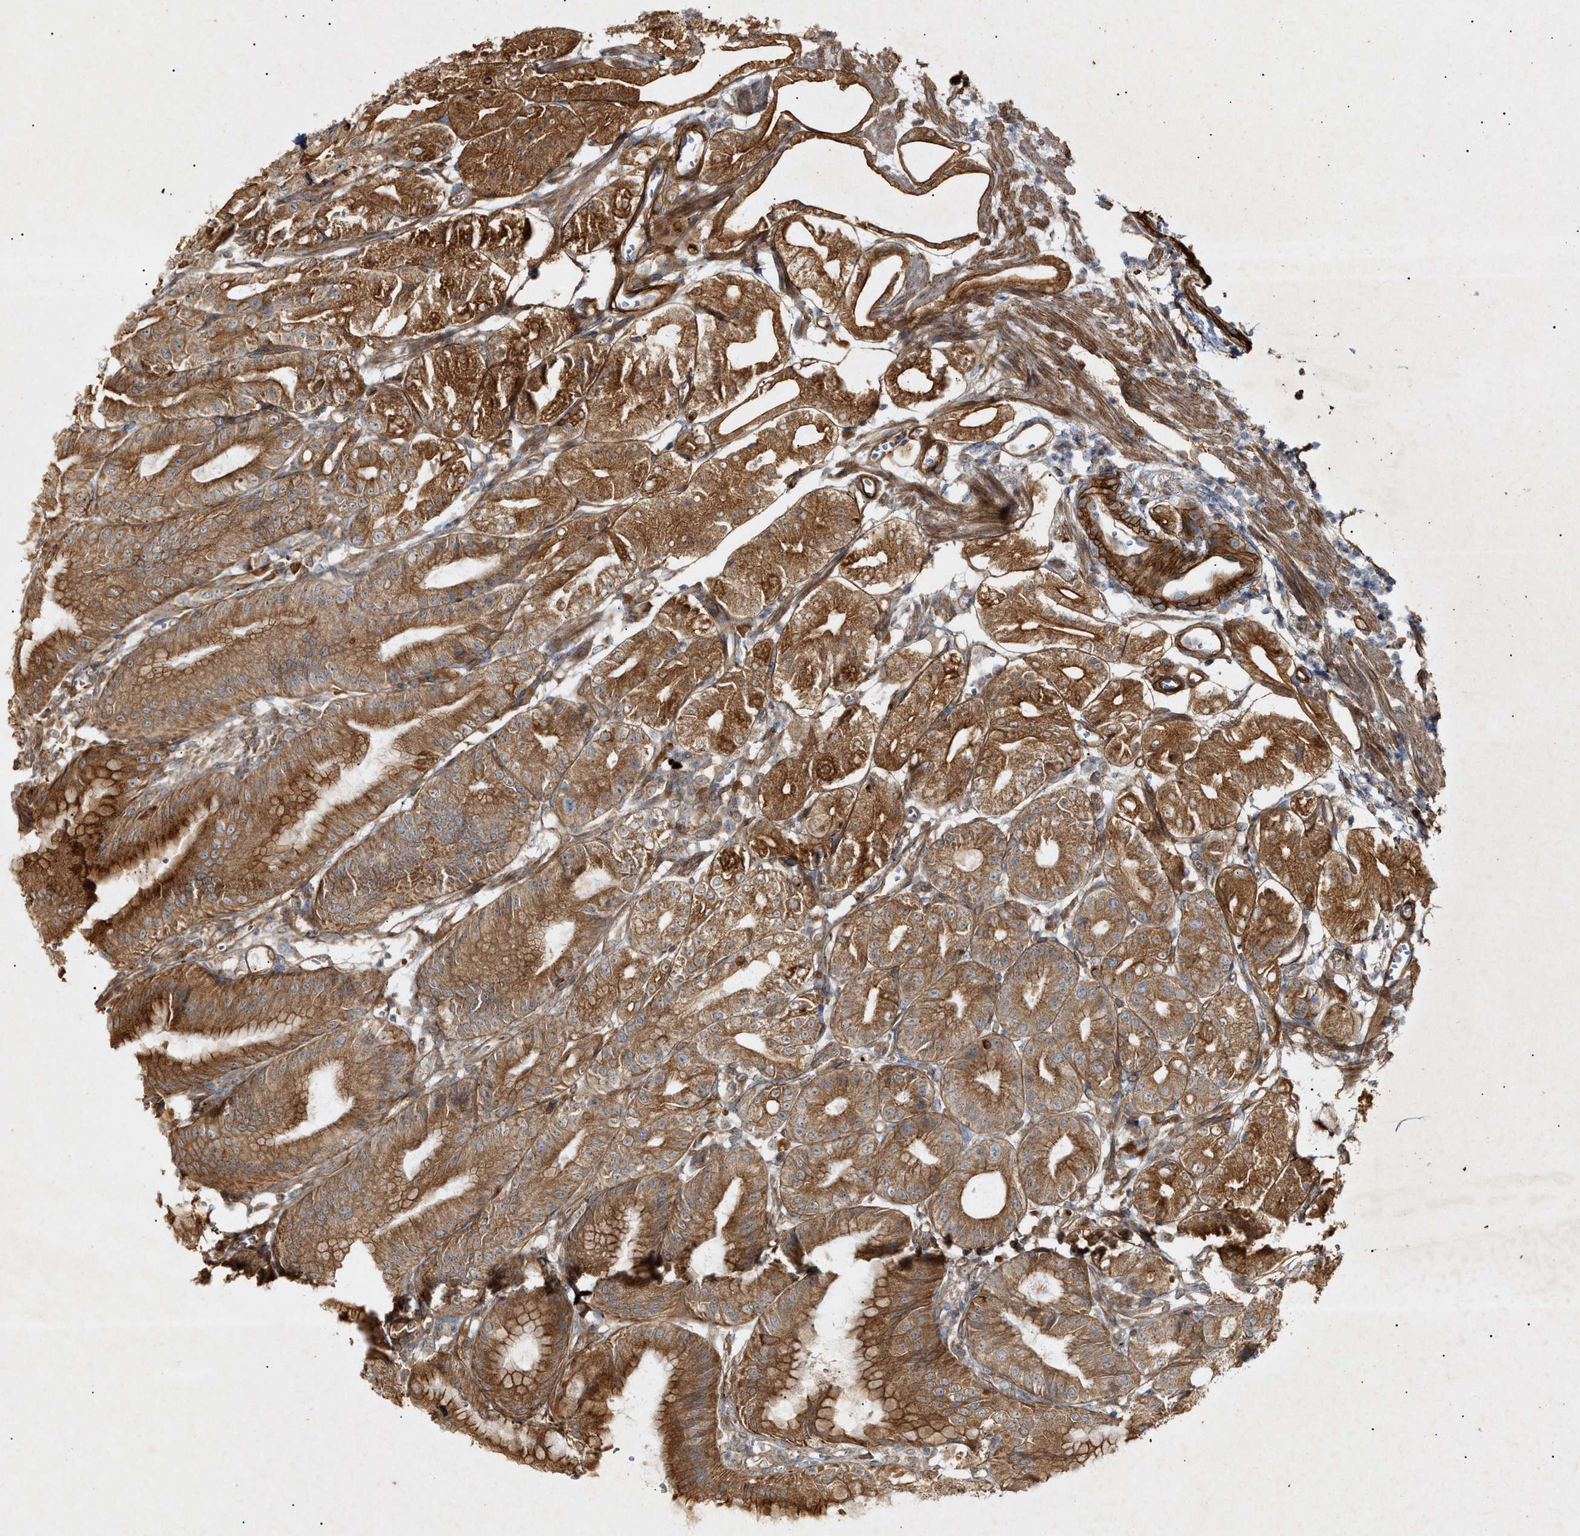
{"staining": {"intensity": "strong", "quantity": ">75%", "location": "cytoplasmic/membranous"}, "tissue": "stomach", "cell_type": "Glandular cells", "image_type": "normal", "snomed": [{"axis": "morphology", "description": "Normal tissue, NOS"}, {"axis": "topography", "description": "Stomach, lower"}], "caption": "About >75% of glandular cells in benign human stomach show strong cytoplasmic/membranous protein positivity as visualized by brown immunohistochemical staining.", "gene": "MTCH1", "patient": {"sex": "male", "age": 71}}